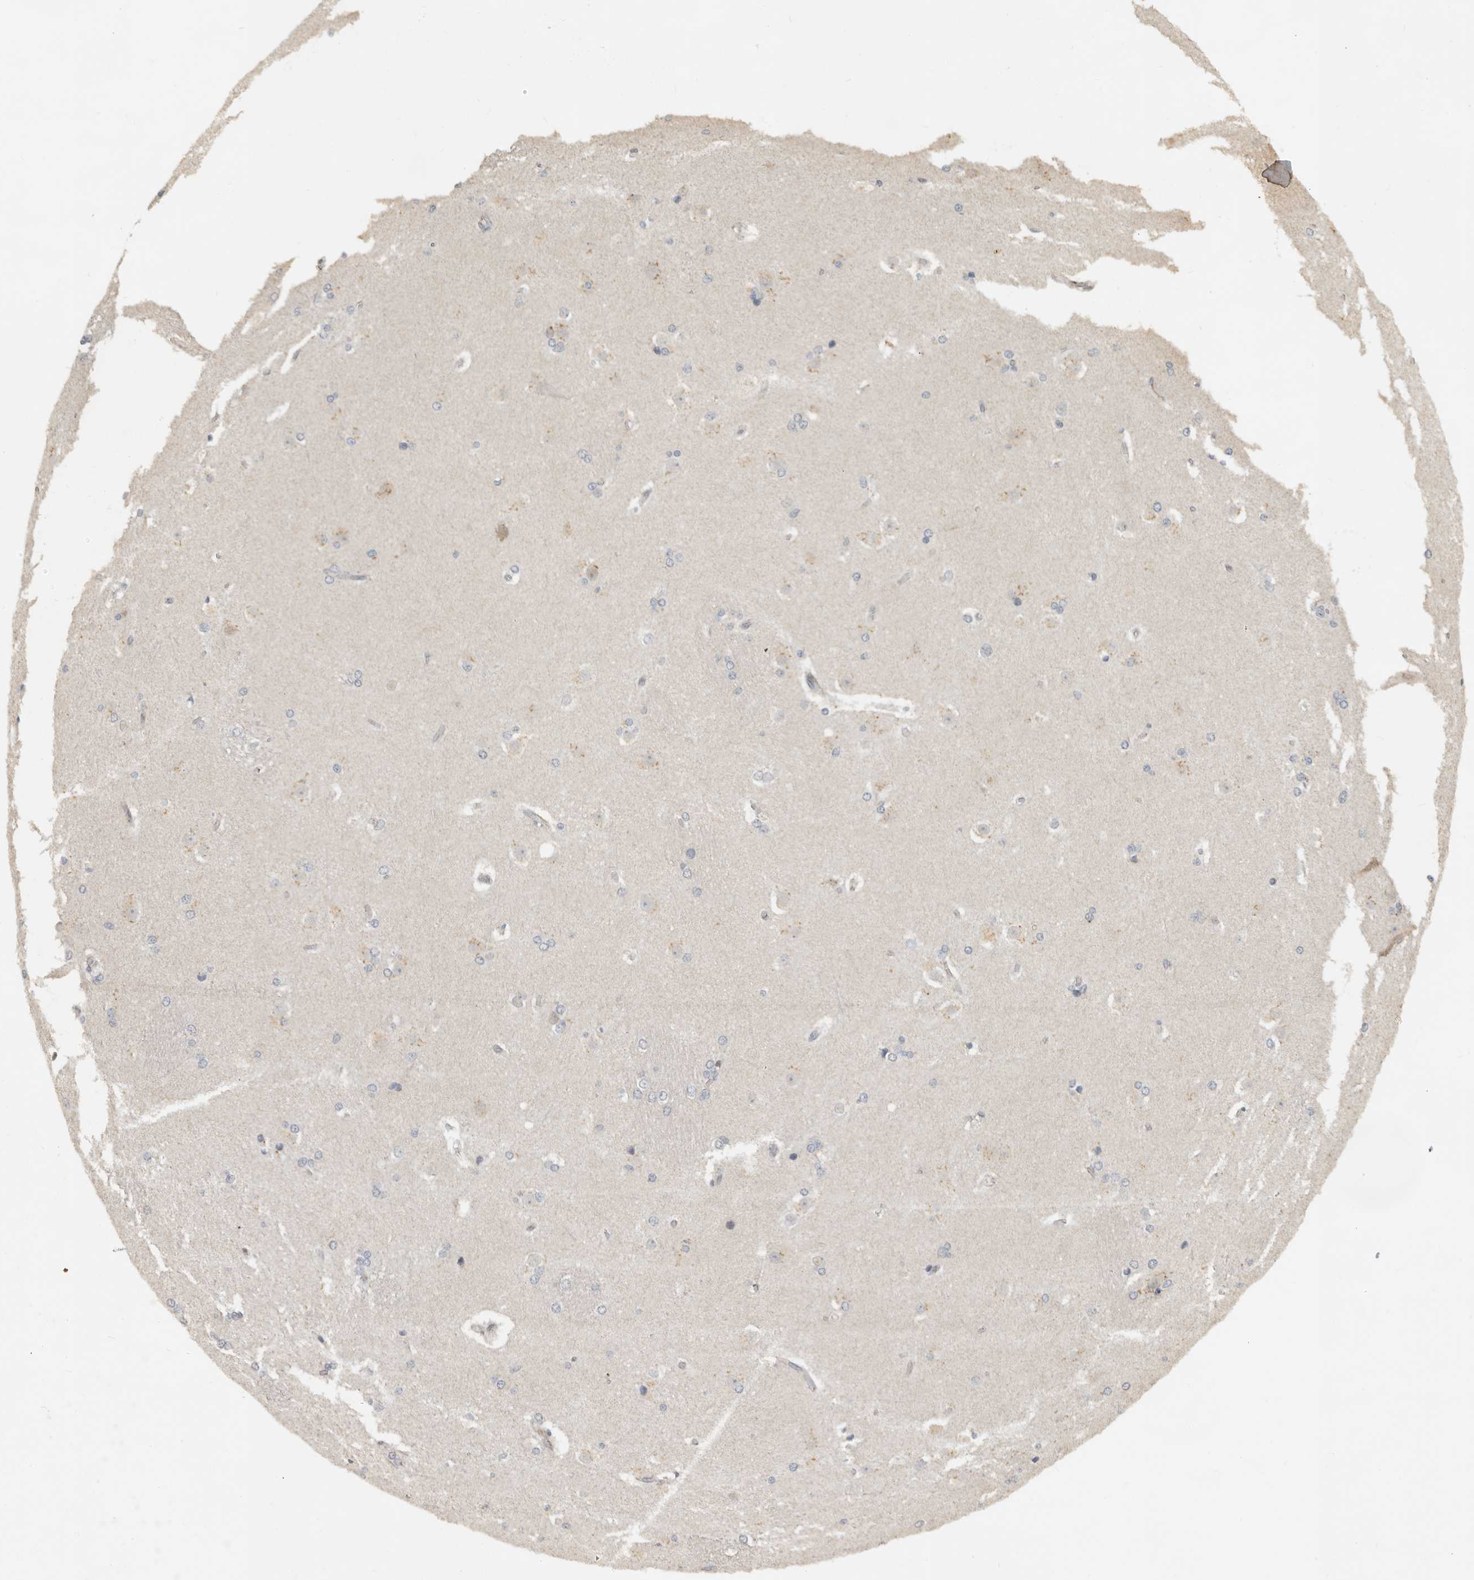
{"staining": {"intensity": "negative", "quantity": "none", "location": "none"}, "tissue": "caudate", "cell_type": "Glial cells", "image_type": "normal", "snomed": [{"axis": "morphology", "description": "Normal tissue, NOS"}, {"axis": "topography", "description": "Lateral ventricle wall"}], "caption": "A photomicrograph of human caudate is negative for staining in glial cells.", "gene": "HENMT1", "patient": {"sex": "female", "age": 19}}